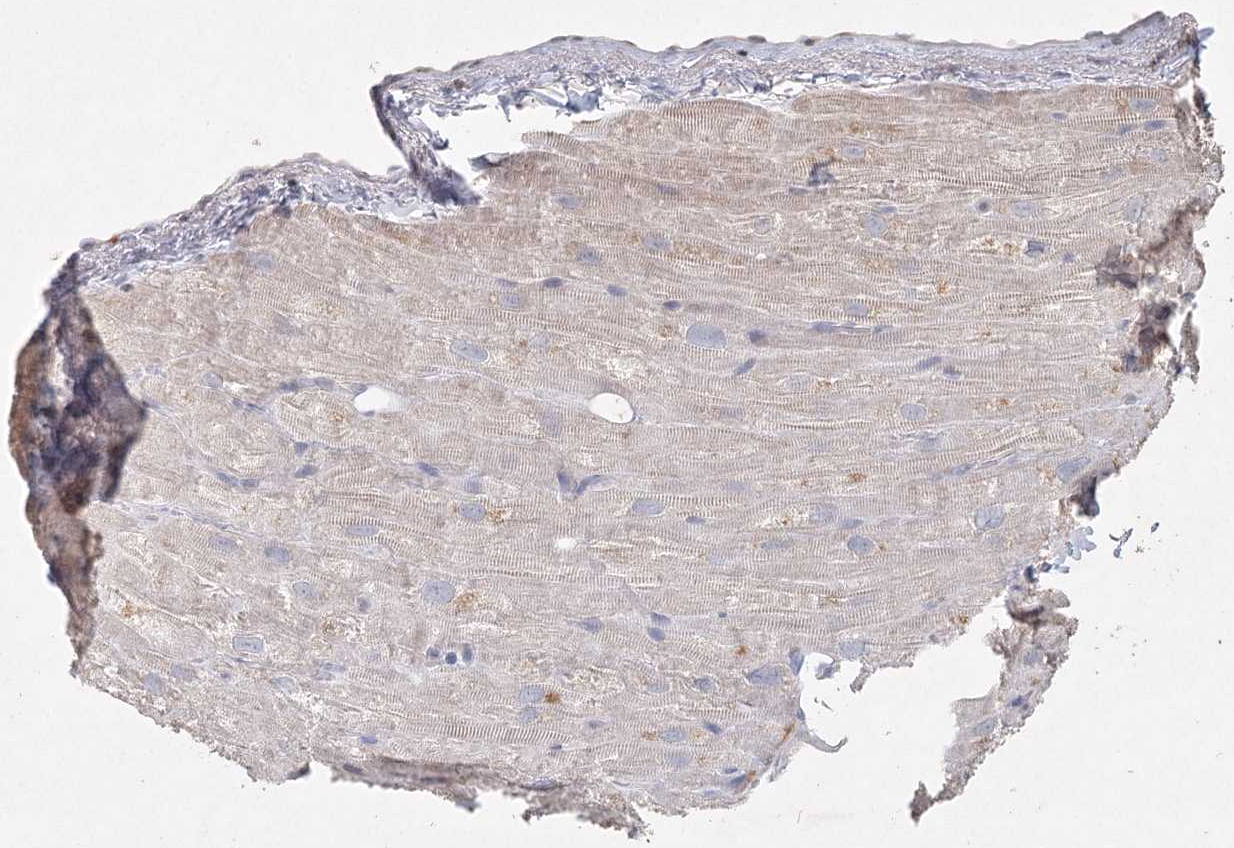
{"staining": {"intensity": "moderate", "quantity": "25%-75%", "location": "cytoplasmic/membranous"}, "tissue": "heart muscle", "cell_type": "Cardiomyocytes", "image_type": "normal", "snomed": [{"axis": "morphology", "description": "Normal tissue, NOS"}, {"axis": "topography", "description": "Heart"}], "caption": "Immunohistochemical staining of unremarkable heart muscle shows medium levels of moderate cytoplasmic/membranous expression in about 25%-75% of cardiomyocytes. (Stains: DAB in brown, nuclei in blue, Microscopy: brightfield microscopy at high magnification).", "gene": "ARSI", "patient": {"sex": "male", "age": 50}}